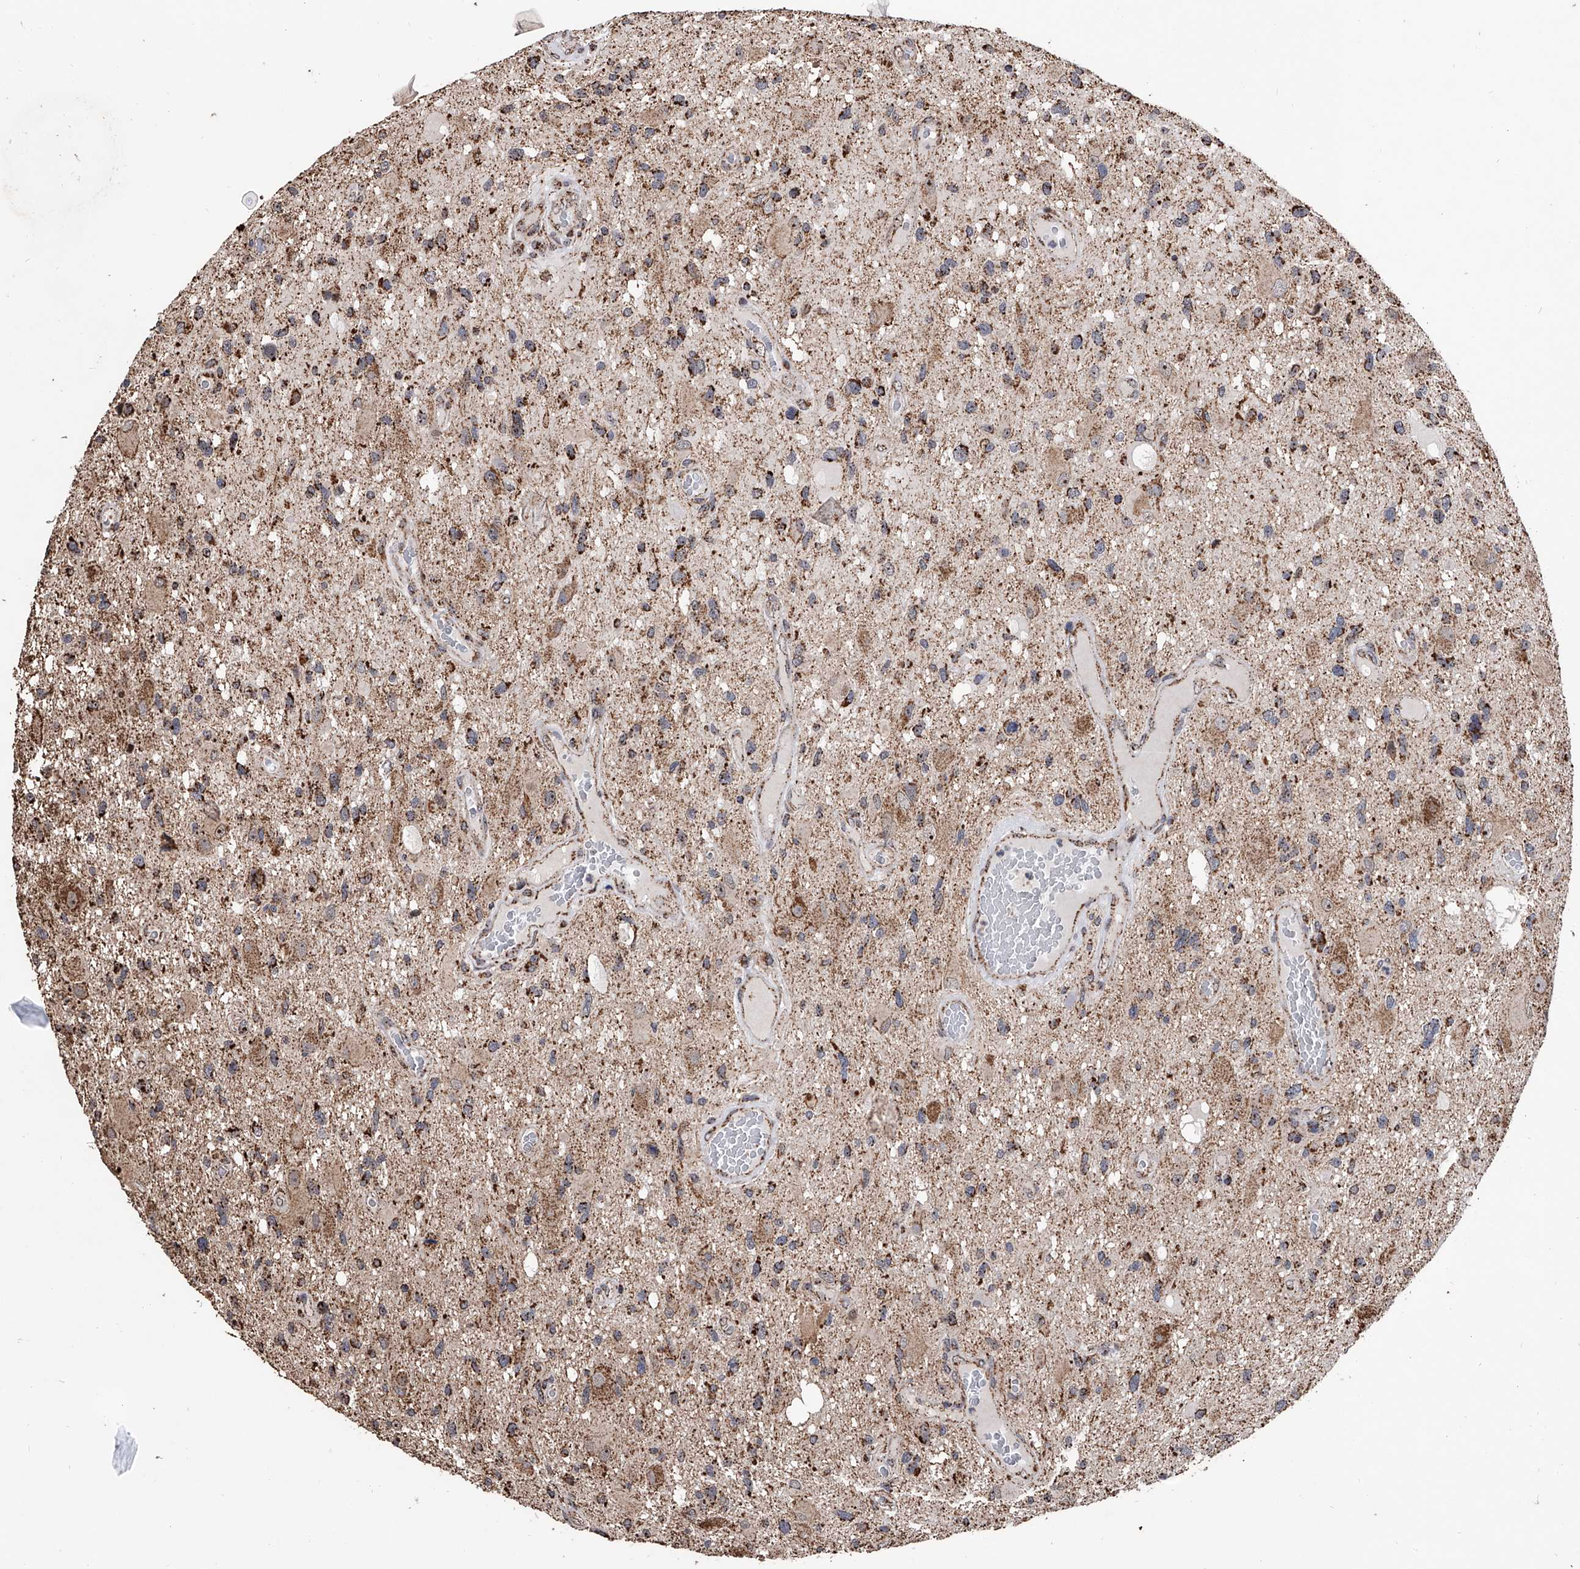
{"staining": {"intensity": "moderate", "quantity": "25%-75%", "location": "cytoplasmic/membranous"}, "tissue": "glioma", "cell_type": "Tumor cells", "image_type": "cancer", "snomed": [{"axis": "morphology", "description": "Glioma, malignant, High grade"}, {"axis": "topography", "description": "Brain"}], "caption": "Malignant high-grade glioma tissue displays moderate cytoplasmic/membranous expression in approximately 25%-75% of tumor cells (IHC, brightfield microscopy, high magnification).", "gene": "SMPDL3A", "patient": {"sex": "male", "age": 33}}